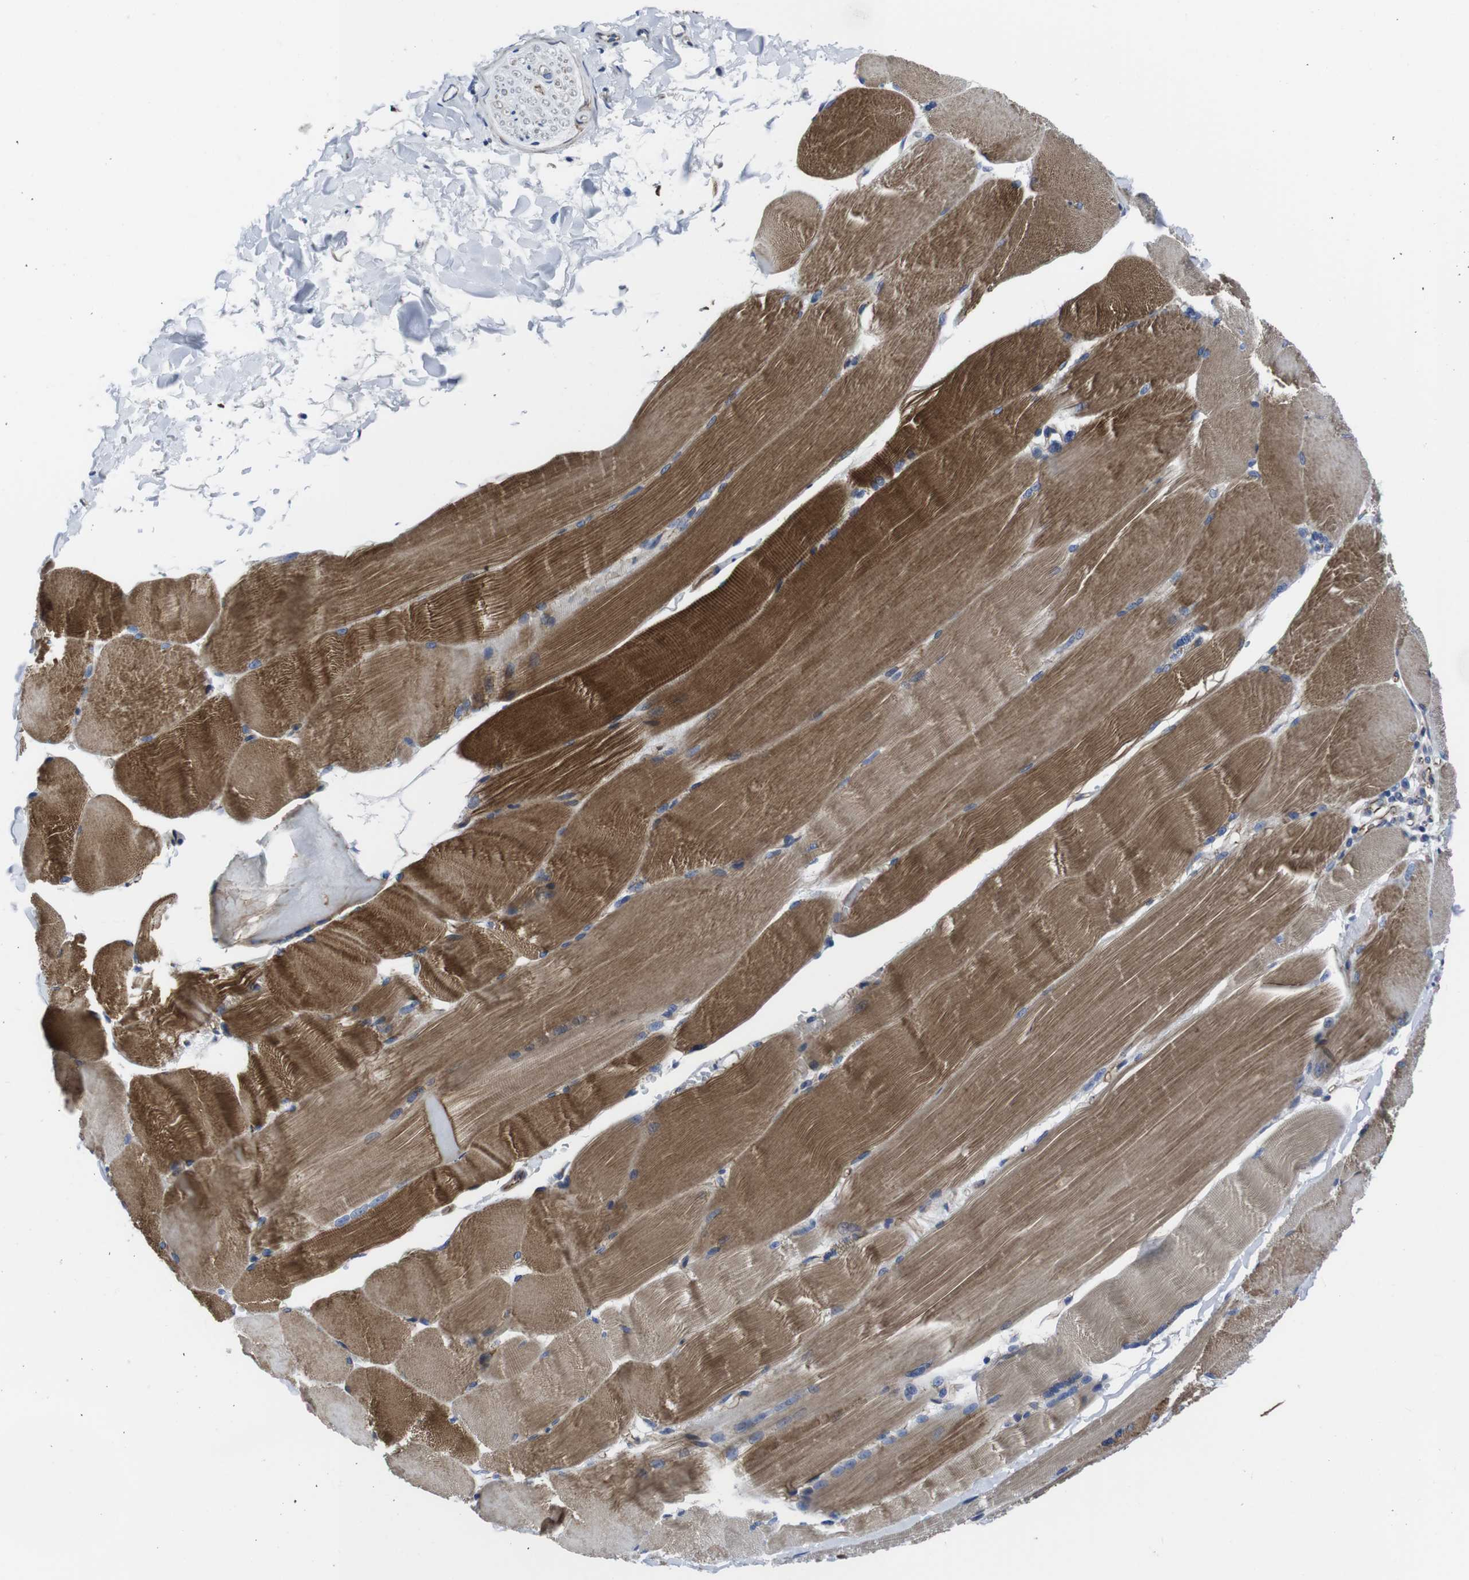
{"staining": {"intensity": "moderate", "quantity": ">75%", "location": "cytoplasmic/membranous"}, "tissue": "skeletal muscle", "cell_type": "Myocytes", "image_type": "normal", "snomed": [{"axis": "morphology", "description": "Normal tissue, NOS"}, {"axis": "topography", "description": "Skin"}, {"axis": "topography", "description": "Skeletal muscle"}], "caption": "Immunohistochemistry (IHC) staining of benign skeletal muscle, which reveals medium levels of moderate cytoplasmic/membranous expression in approximately >75% of myocytes indicating moderate cytoplasmic/membranous protein positivity. The staining was performed using DAB (3,3'-diaminobenzidine) (brown) for protein detection and nuclei were counterstained in hematoxylin (blue).", "gene": "NUMB", "patient": {"sex": "male", "age": 83}}